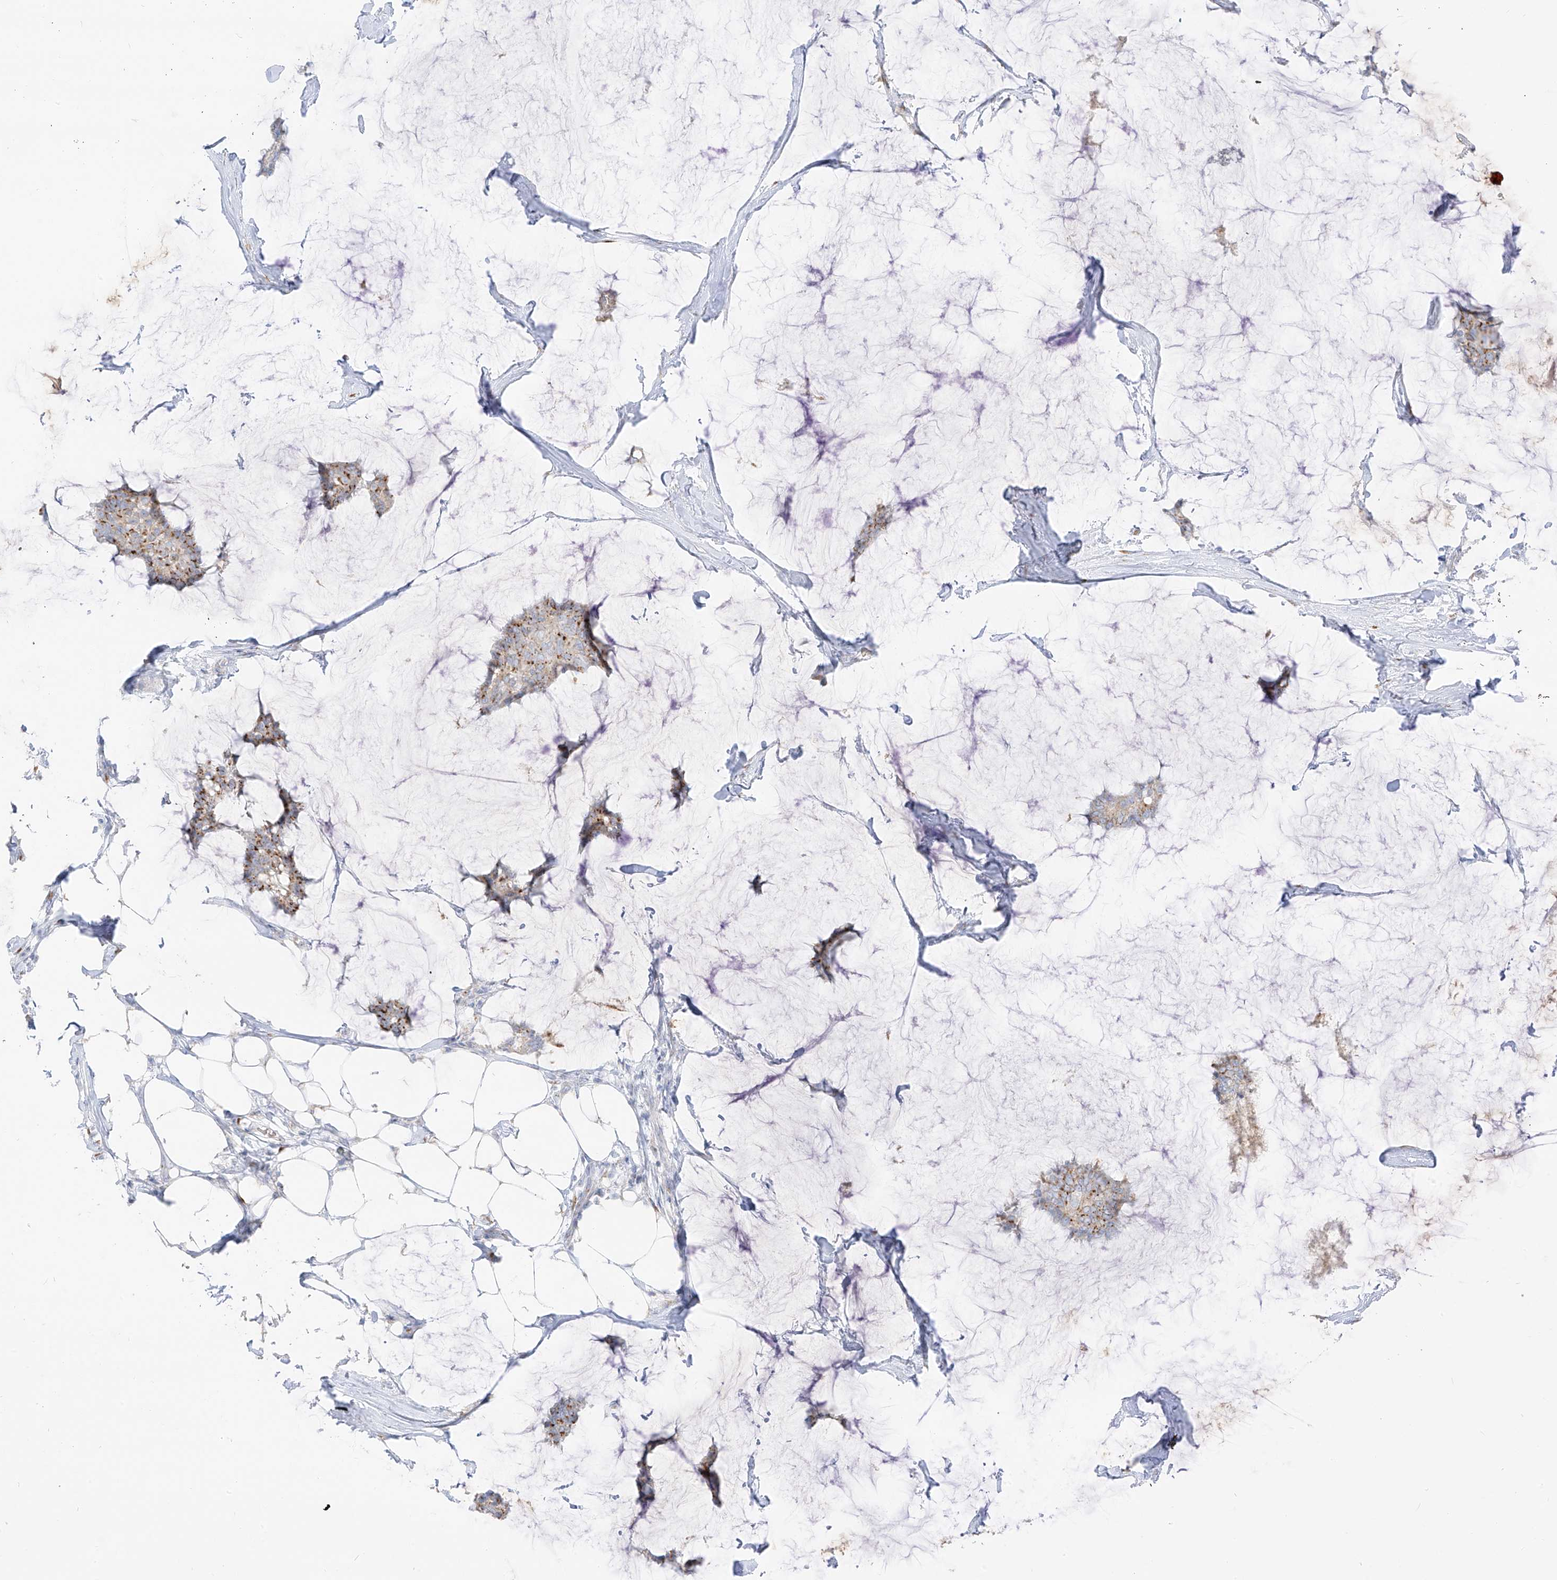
{"staining": {"intensity": "moderate", "quantity": "25%-75%", "location": "cytoplasmic/membranous"}, "tissue": "breast cancer", "cell_type": "Tumor cells", "image_type": "cancer", "snomed": [{"axis": "morphology", "description": "Duct carcinoma"}, {"axis": "topography", "description": "Breast"}], "caption": "Protein expression analysis of human breast cancer (invasive ductal carcinoma) reveals moderate cytoplasmic/membranous positivity in about 25%-75% of tumor cells.", "gene": "TMEM87B", "patient": {"sex": "female", "age": 93}}